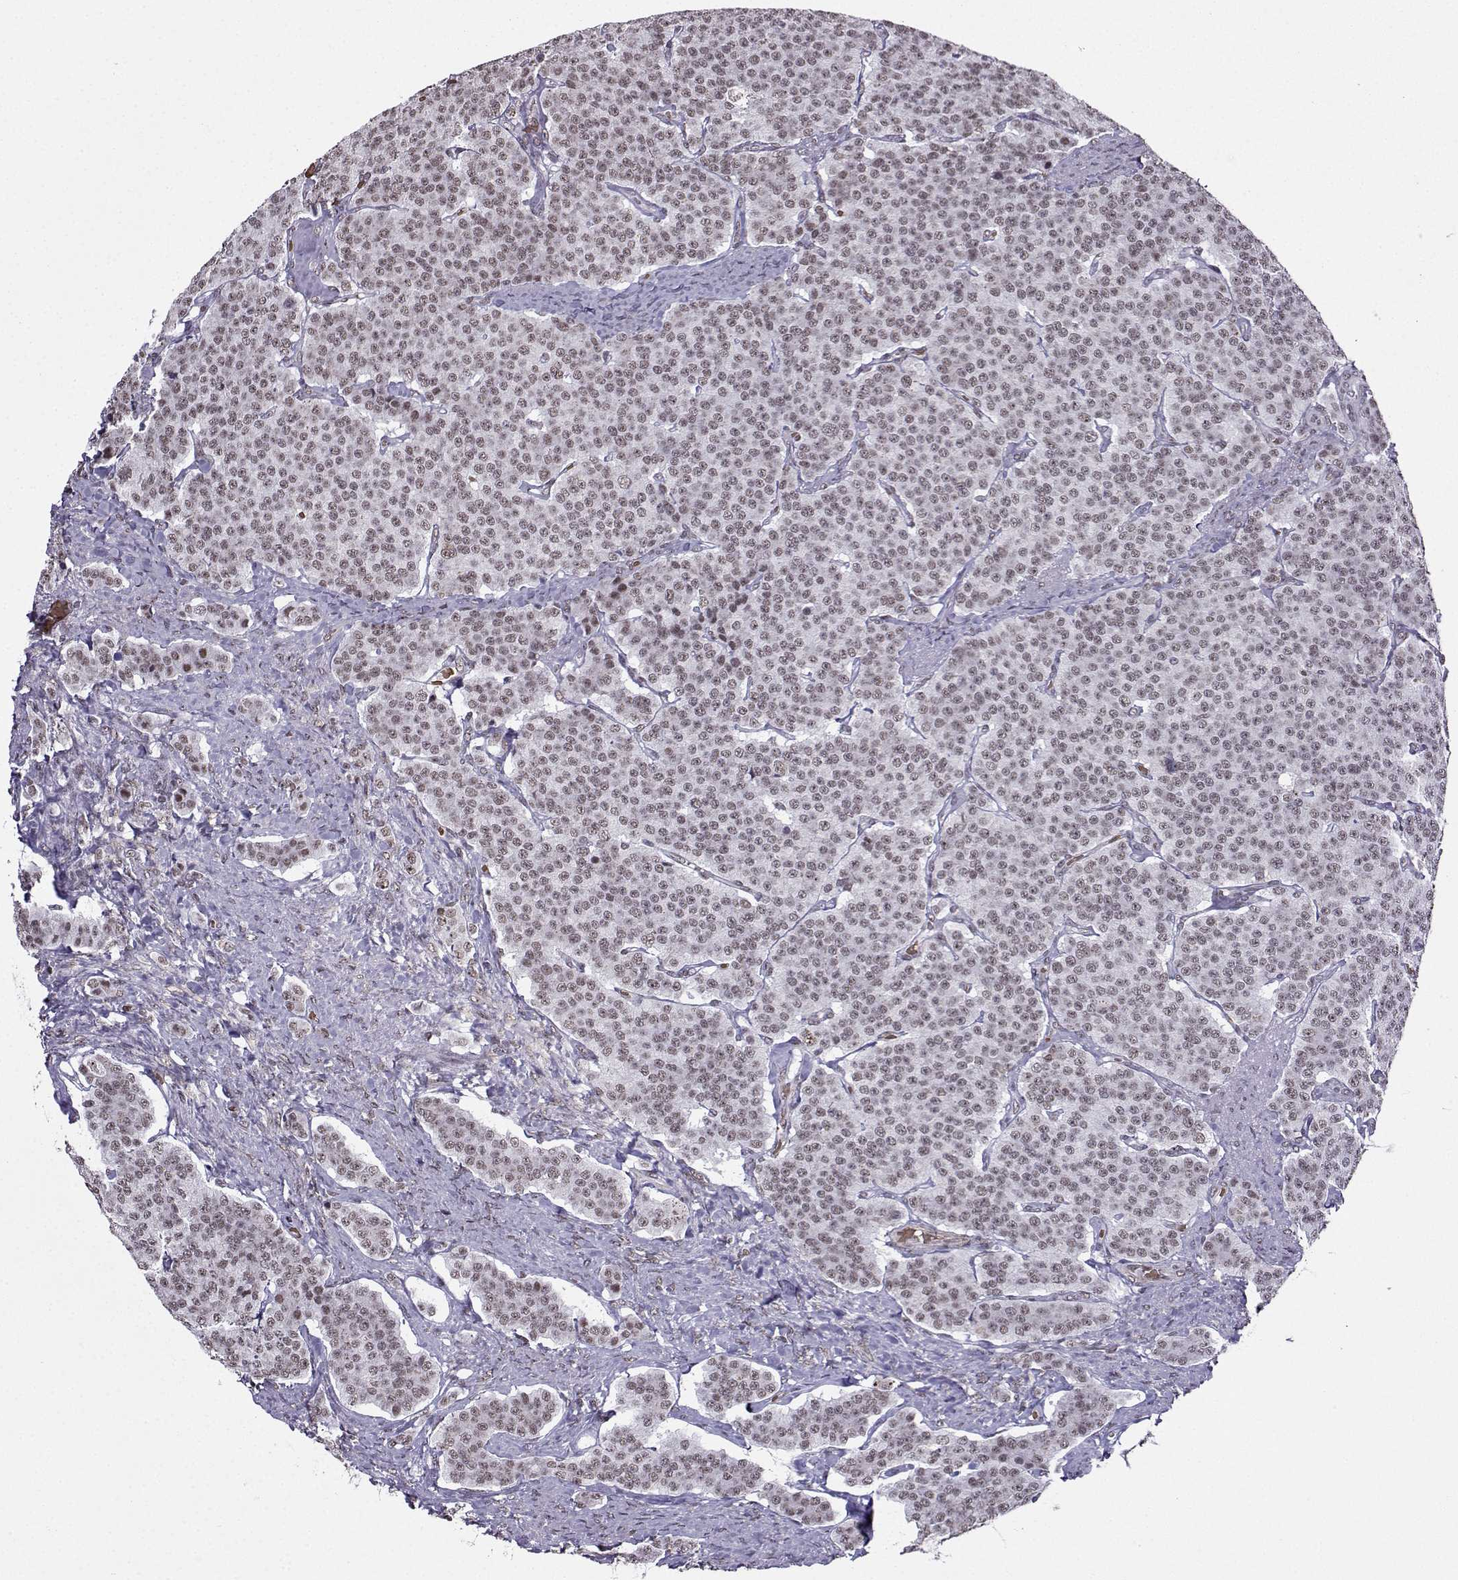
{"staining": {"intensity": "negative", "quantity": "none", "location": "none"}, "tissue": "carcinoid", "cell_type": "Tumor cells", "image_type": "cancer", "snomed": [{"axis": "morphology", "description": "Carcinoid, malignant, NOS"}, {"axis": "topography", "description": "Small intestine"}], "caption": "This is an immunohistochemistry (IHC) image of human carcinoid. There is no staining in tumor cells.", "gene": "CCNK", "patient": {"sex": "female", "age": 58}}